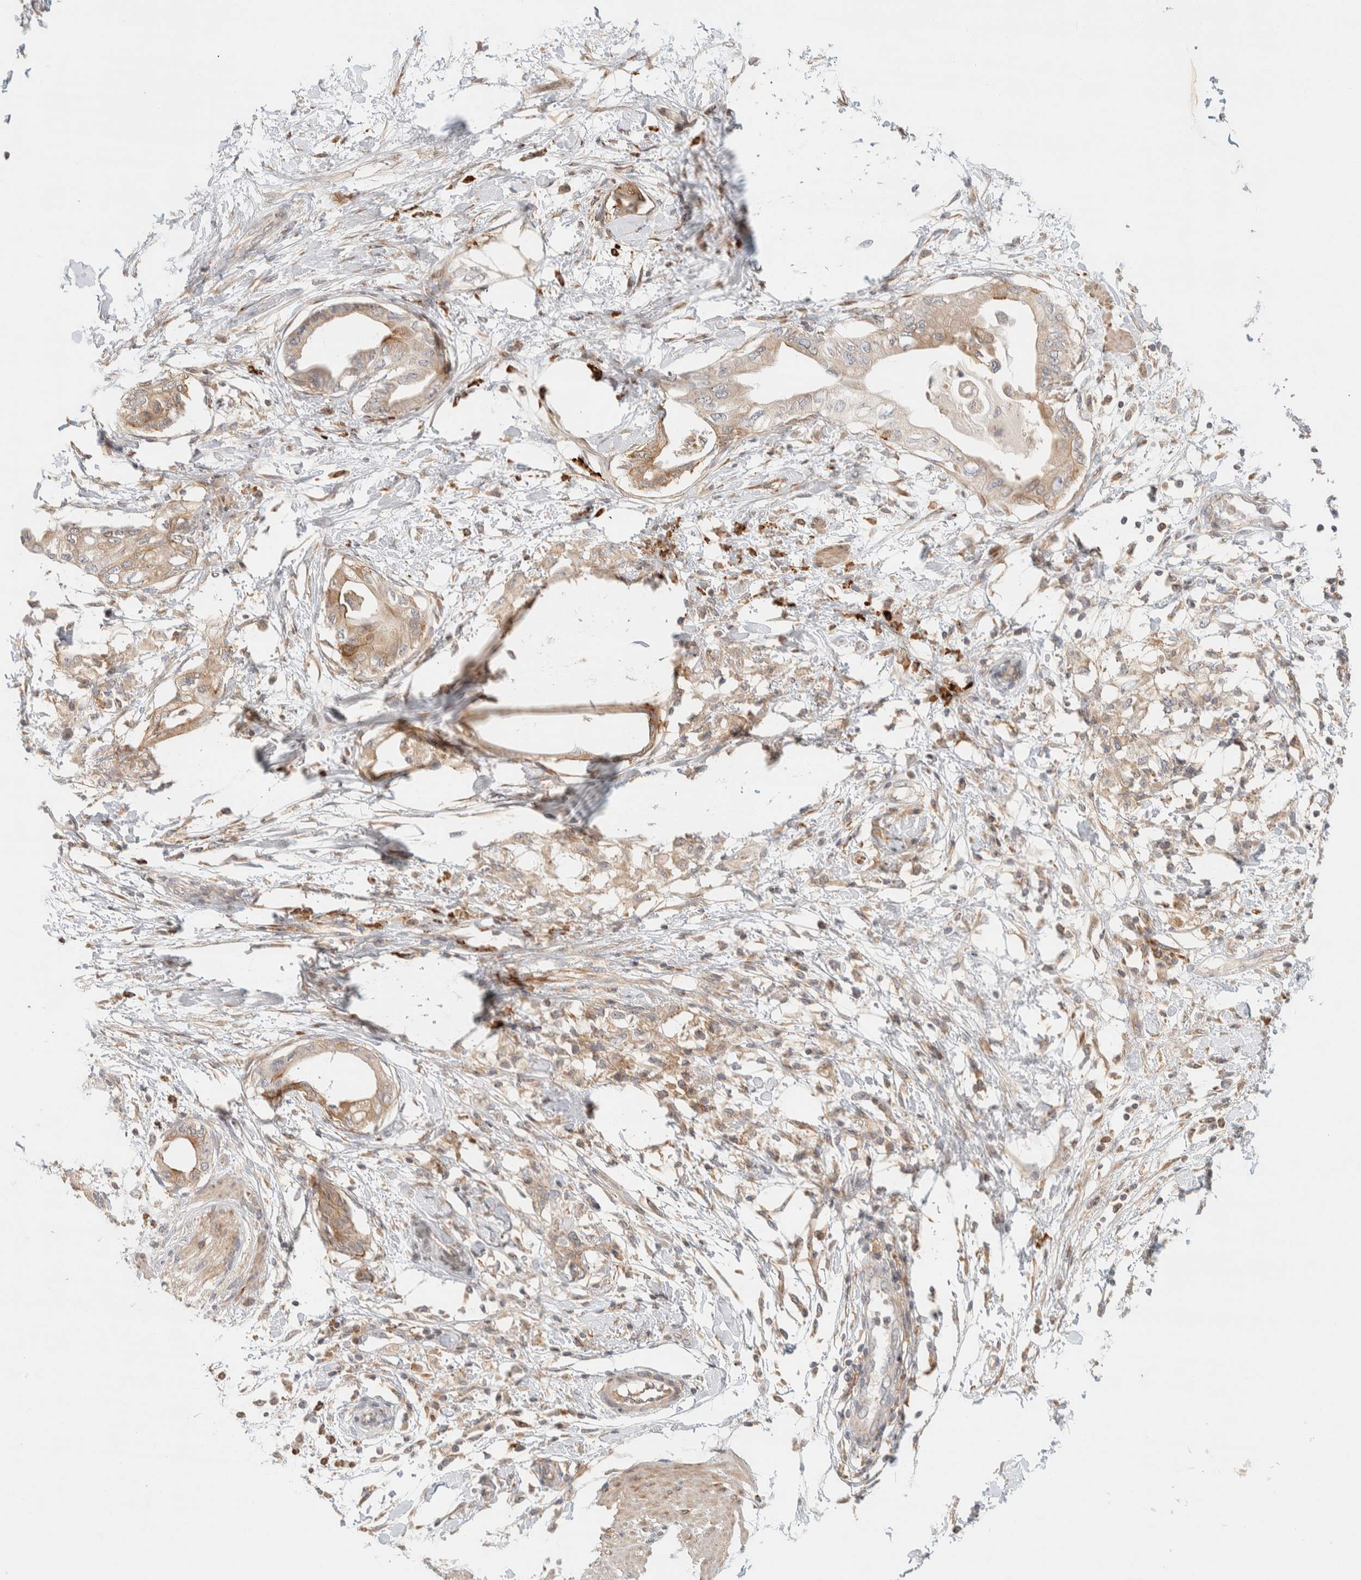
{"staining": {"intensity": "weak", "quantity": ">75%", "location": "cytoplasmic/membranous"}, "tissue": "pancreatic cancer", "cell_type": "Tumor cells", "image_type": "cancer", "snomed": [{"axis": "morphology", "description": "Normal tissue, NOS"}, {"axis": "morphology", "description": "Adenocarcinoma, NOS"}, {"axis": "topography", "description": "Pancreas"}, {"axis": "topography", "description": "Duodenum"}], "caption": "Tumor cells display weak cytoplasmic/membranous positivity in approximately >75% of cells in pancreatic cancer (adenocarcinoma). (Brightfield microscopy of DAB IHC at high magnification).", "gene": "KIF9", "patient": {"sex": "female", "age": 60}}